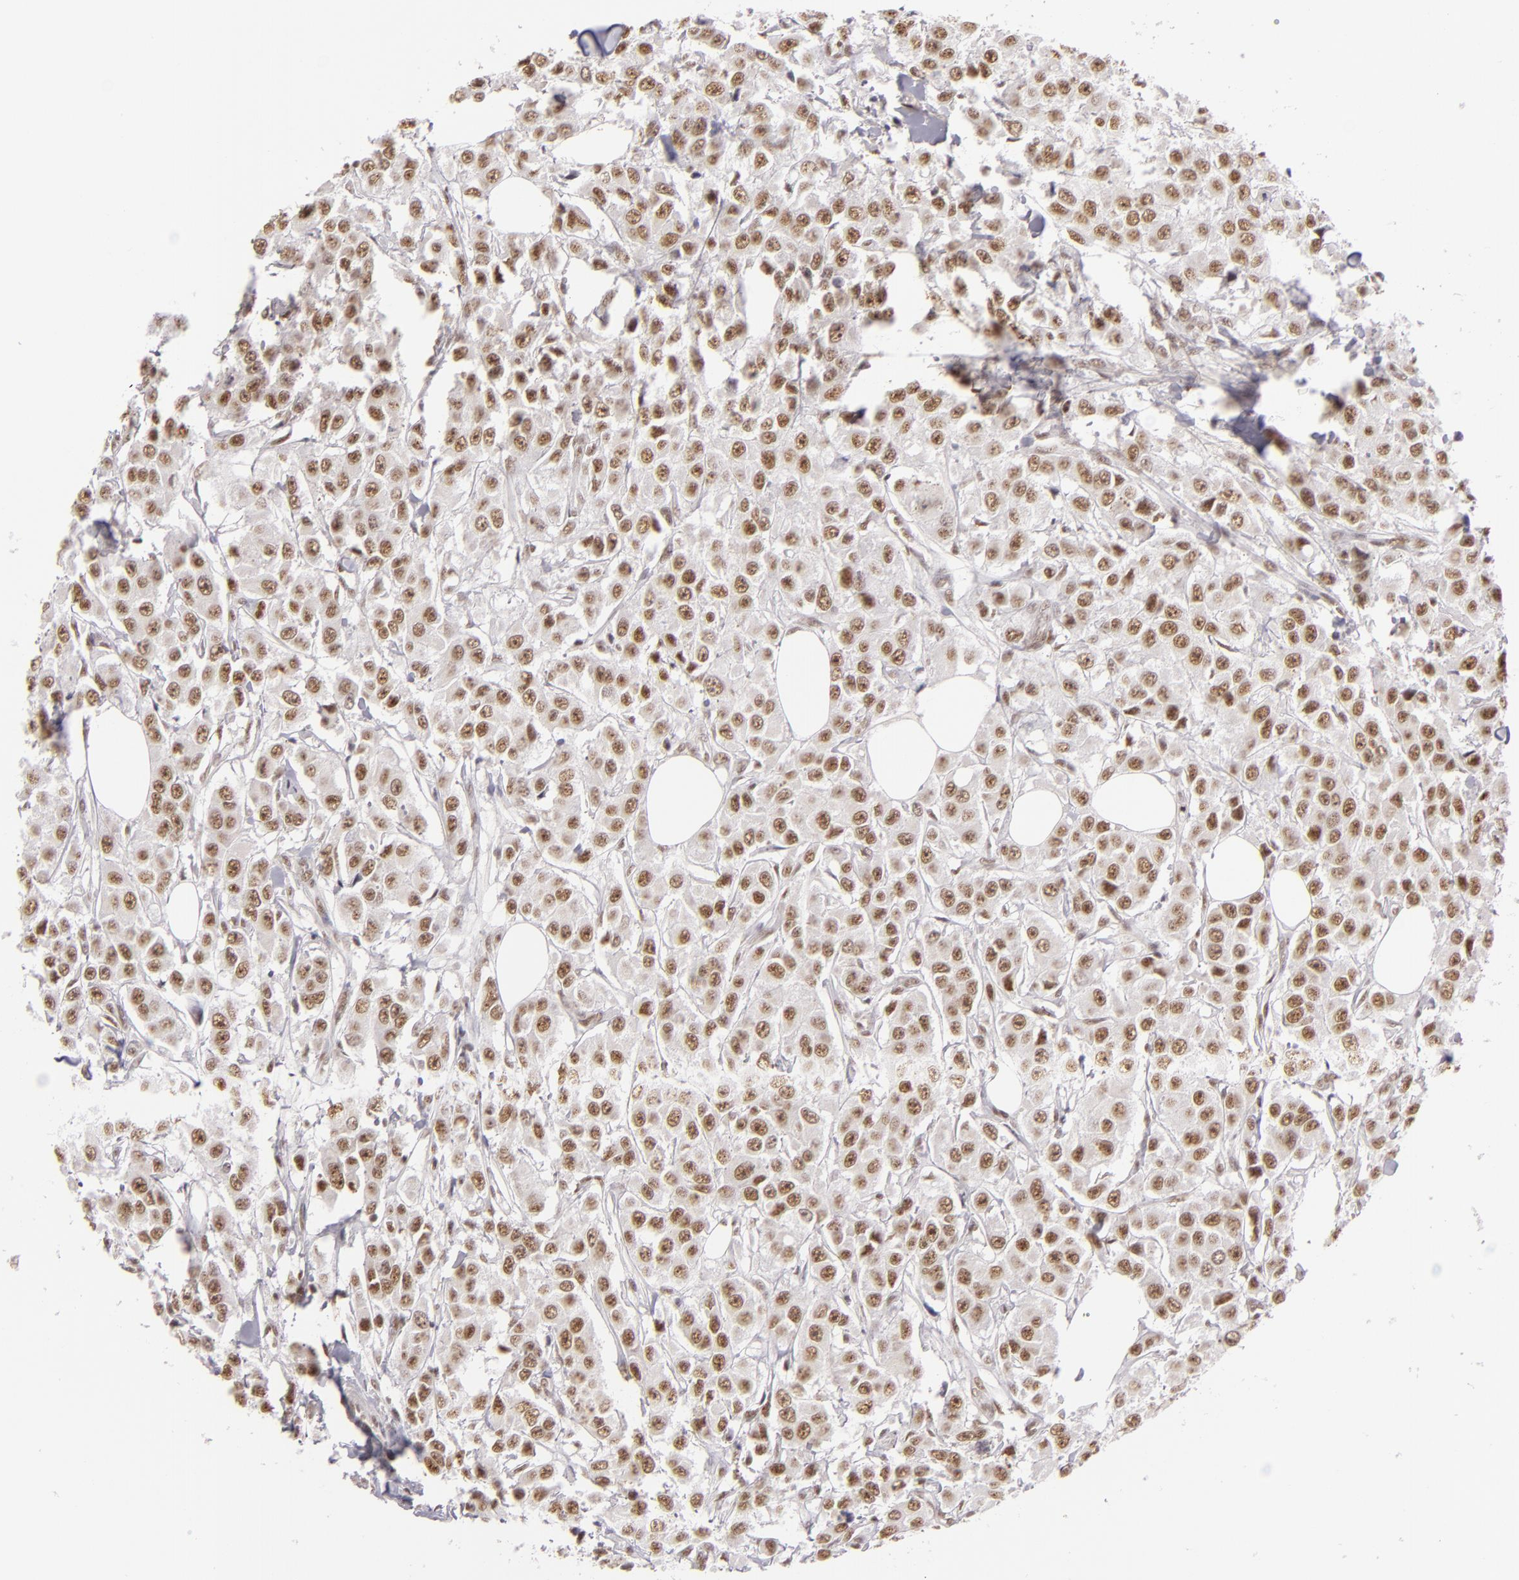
{"staining": {"intensity": "moderate", "quantity": ">75%", "location": "nuclear"}, "tissue": "breast cancer", "cell_type": "Tumor cells", "image_type": "cancer", "snomed": [{"axis": "morphology", "description": "Duct carcinoma"}, {"axis": "topography", "description": "Breast"}], "caption": "Protein expression analysis of breast cancer exhibits moderate nuclear staining in about >75% of tumor cells.", "gene": "INTS6", "patient": {"sex": "female", "age": 58}}